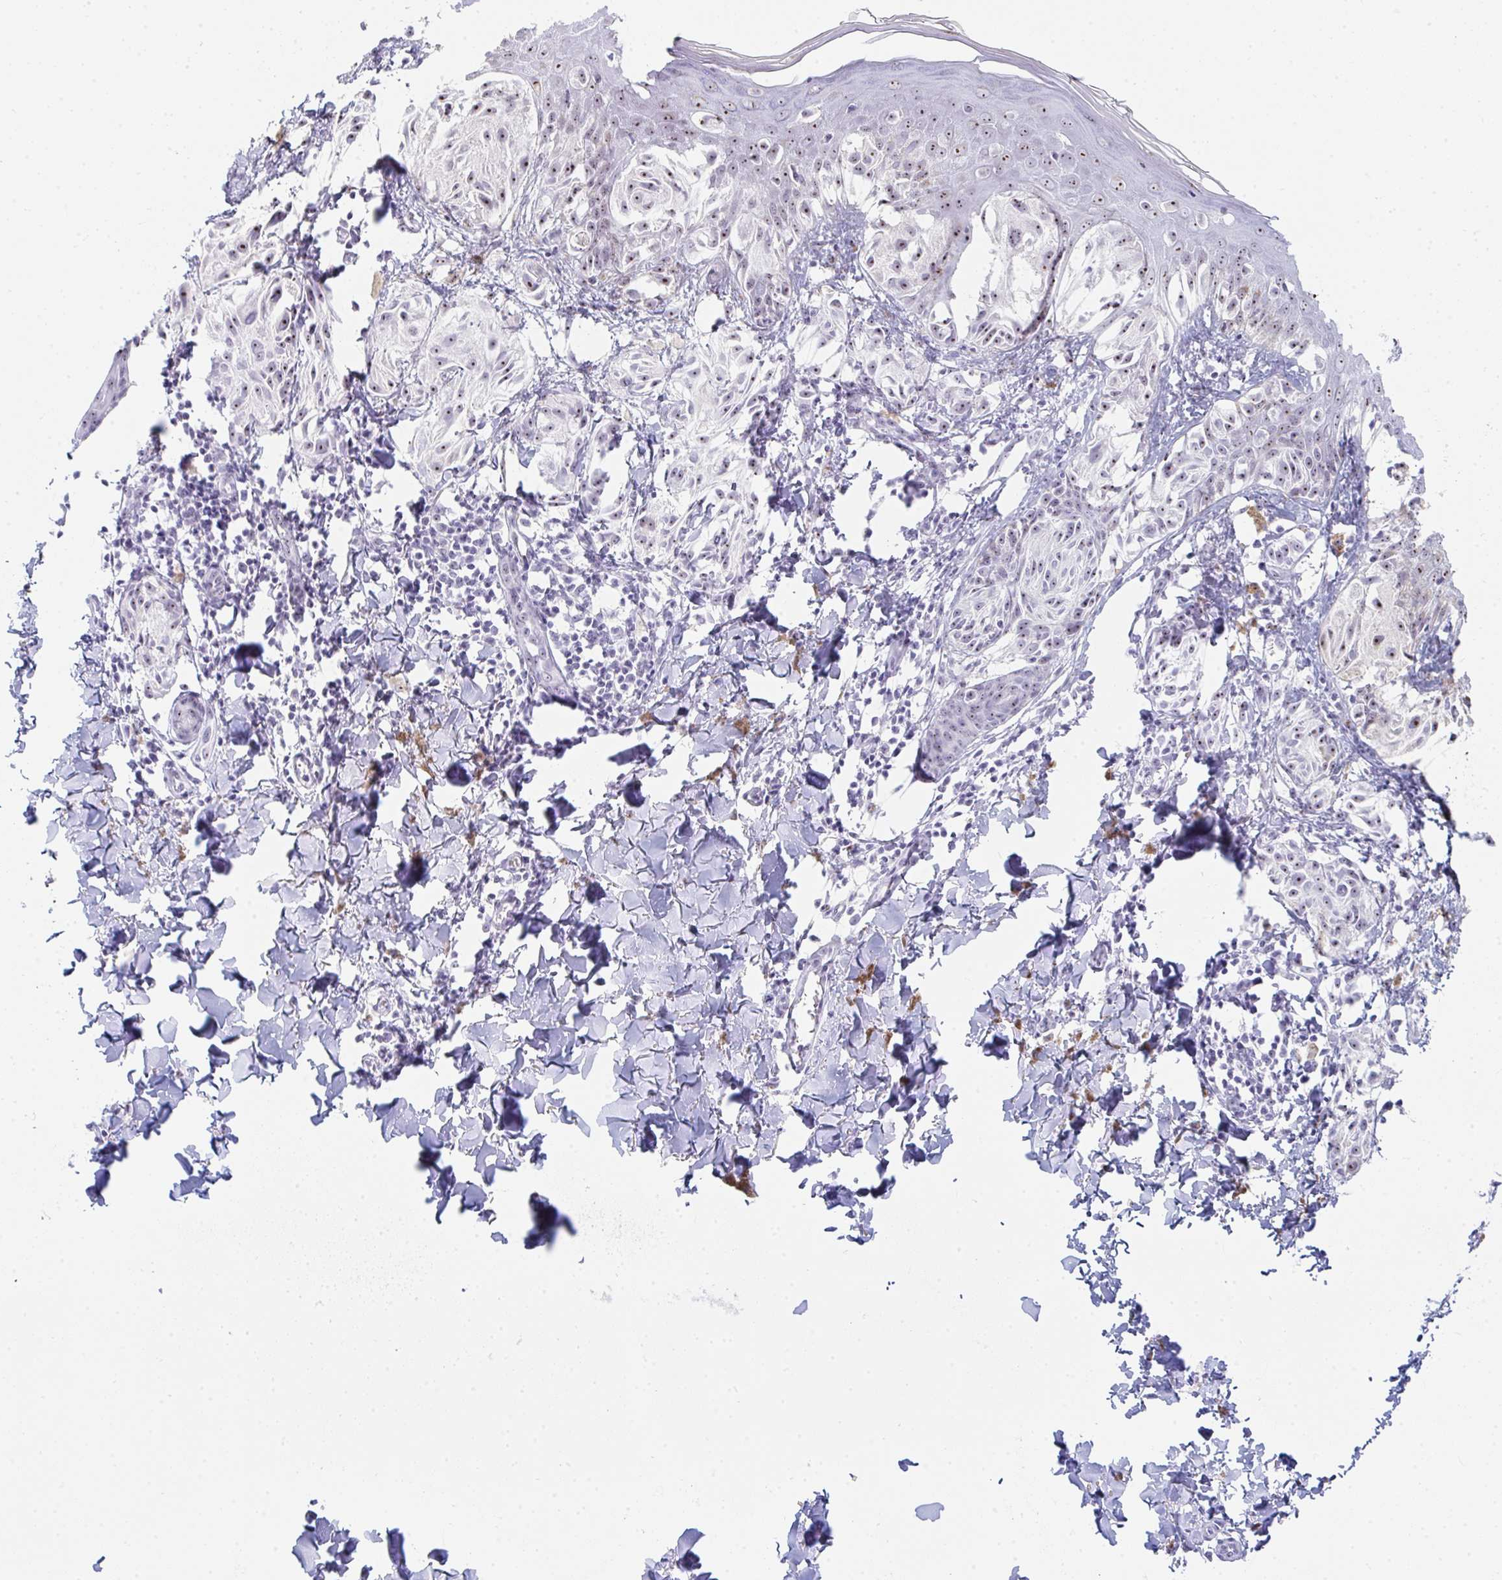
{"staining": {"intensity": "weak", "quantity": ">75%", "location": "nuclear"}, "tissue": "melanoma", "cell_type": "Tumor cells", "image_type": "cancer", "snomed": [{"axis": "morphology", "description": "Malignant melanoma, NOS"}, {"axis": "topography", "description": "Skin"}], "caption": "High-magnification brightfield microscopy of malignant melanoma stained with DAB (brown) and counterstained with hematoxylin (blue). tumor cells exhibit weak nuclear positivity is seen in approximately>75% of cells.", "gene": "NOP10", "patient": {"sex": "female", "age": 38}}